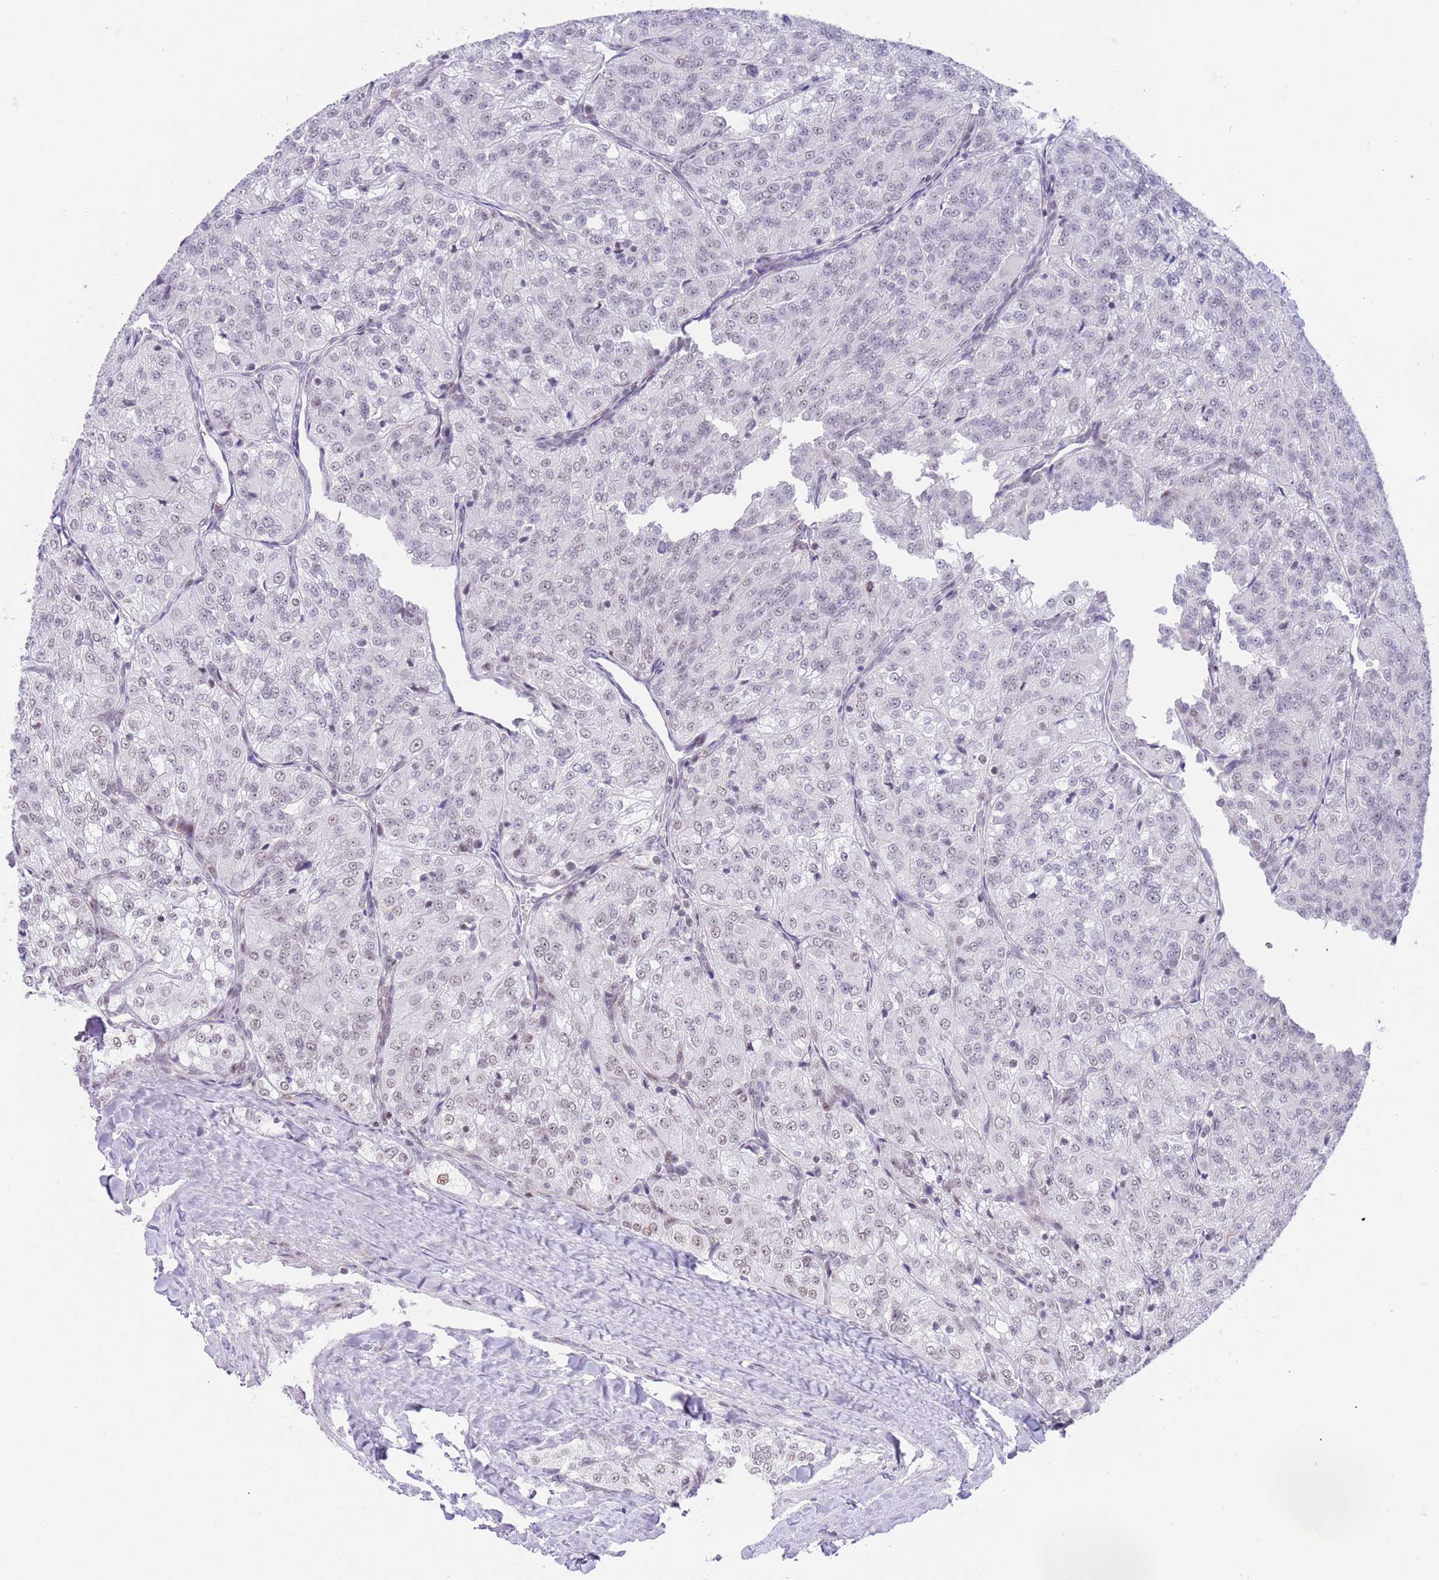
{"staining": {"intensity": "weak", "quantity": "25%-75%", "location": "nuclear"}, "tissue": "renal cancer", "cell_type": "Tumor cells", "image_type": "cancer", "snomed": [{"axis": "morphology", "description": "Adenocarcinoma, NOS"}, {"axis": "topography", "description": "Kidney"}], "caption": "Tumor cells show weak nuclear staining in approximately 25%-75% of cells in adenocarcinoma (renal). The protein is shown in brown color, while the nuclei are stained blue.", "gene": "ZNF382", "patient": {"sex": "female", "age": 63}}